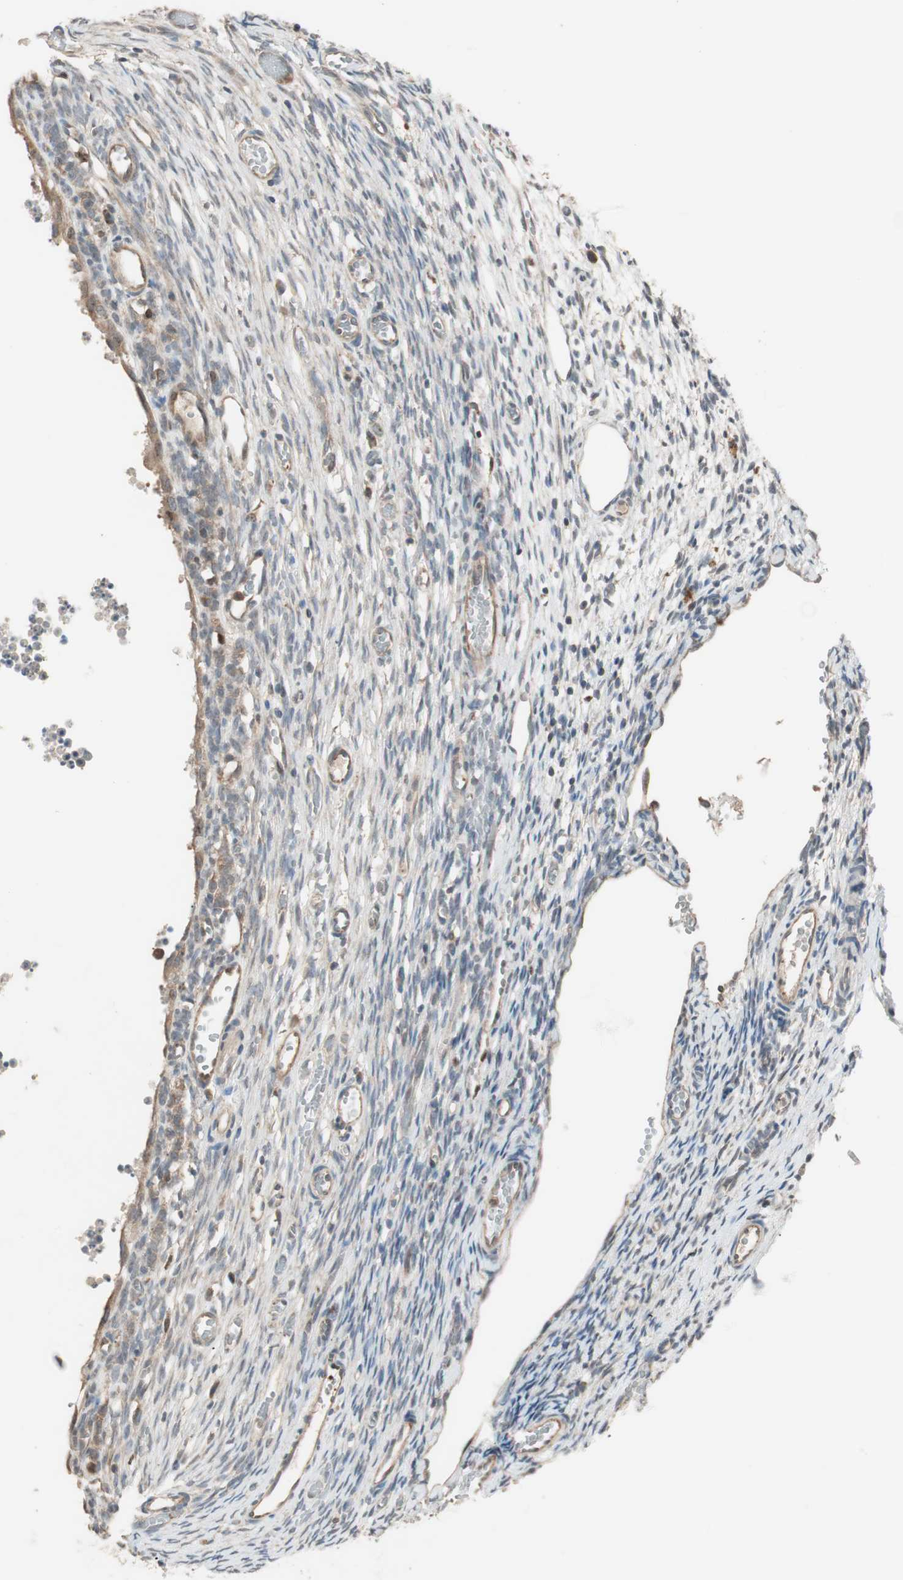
{"staining": {"intensity": "weak", "quantity": "25%-75%", "location": "cytoplasmic/membranous"}, "tissue": "ovary", "cell_type": "Ovarian stroma cells", "image_type": "normal", "snomed": [{"axis": "morphology", "description": "Normal tissue, NOS"}, {"axis": "topography", "description": "Ovary"}], "caption": "Immunohistochemical staining of benign ovary shows weak cytoplasmic/membranous protein staining in approximately 25%-75% of ovarian stroma cells. The staining is performed using DAB brown chromogen to label protein expression. The nuclei are counter-stained blue using hematoxylin.", "gene": "ATP6AP2", "patient": {"sex": "female", "age": 35}}